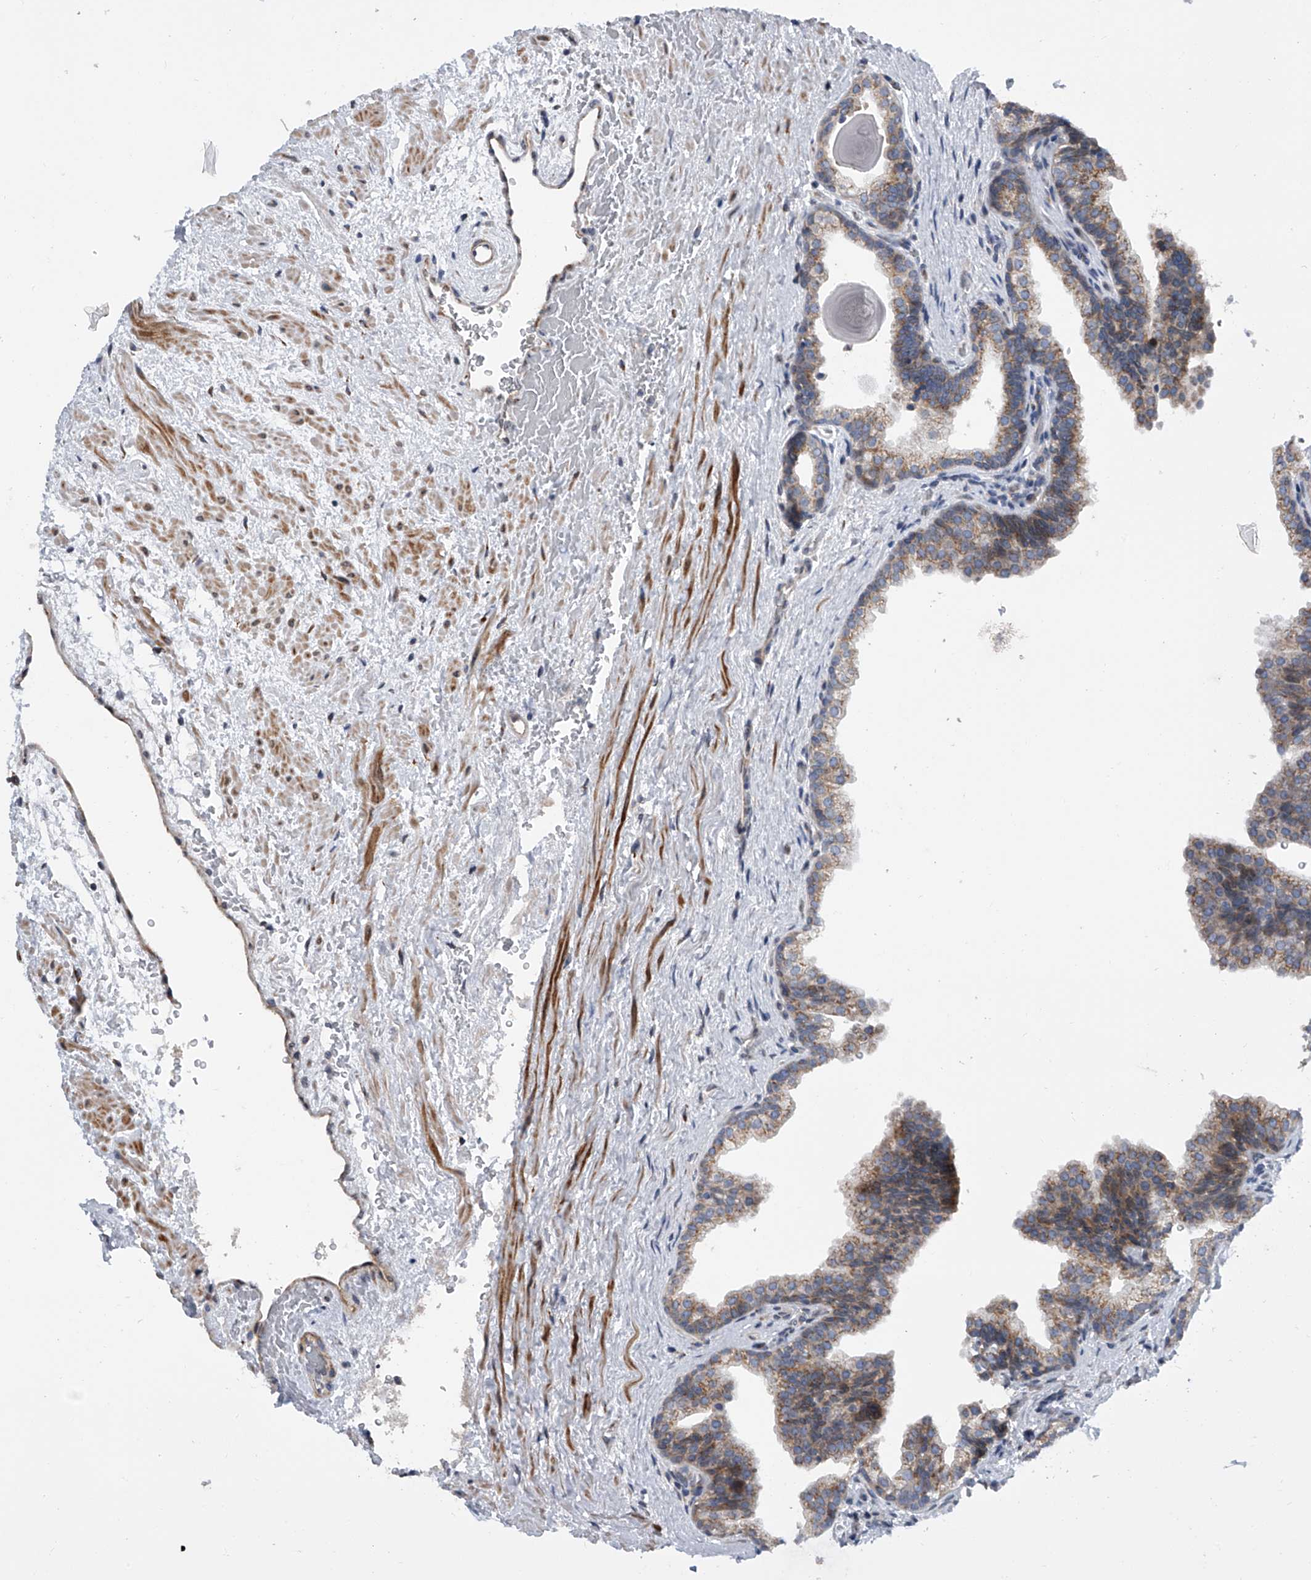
{"staining": {"intensity": "moderate", "quantity": "25%-75%", "location": "cytoplasmic/membranous"}, "tissue": "prostate", "cell_type": "Glandular cells", "image_type": "normal", "snomed": [{"axis": "morphology", "description": "Normal tissue, NOS"}, {"axis": "topography", "description": "Prostate"}], "caption": "The image demonstrates a brown stain indicating the presence of a protein in the cytoplasmic/membranous of glandular cells in prostate.", "gene": "DLGAP2", "patient": {"sex": "male", "age": 48}}